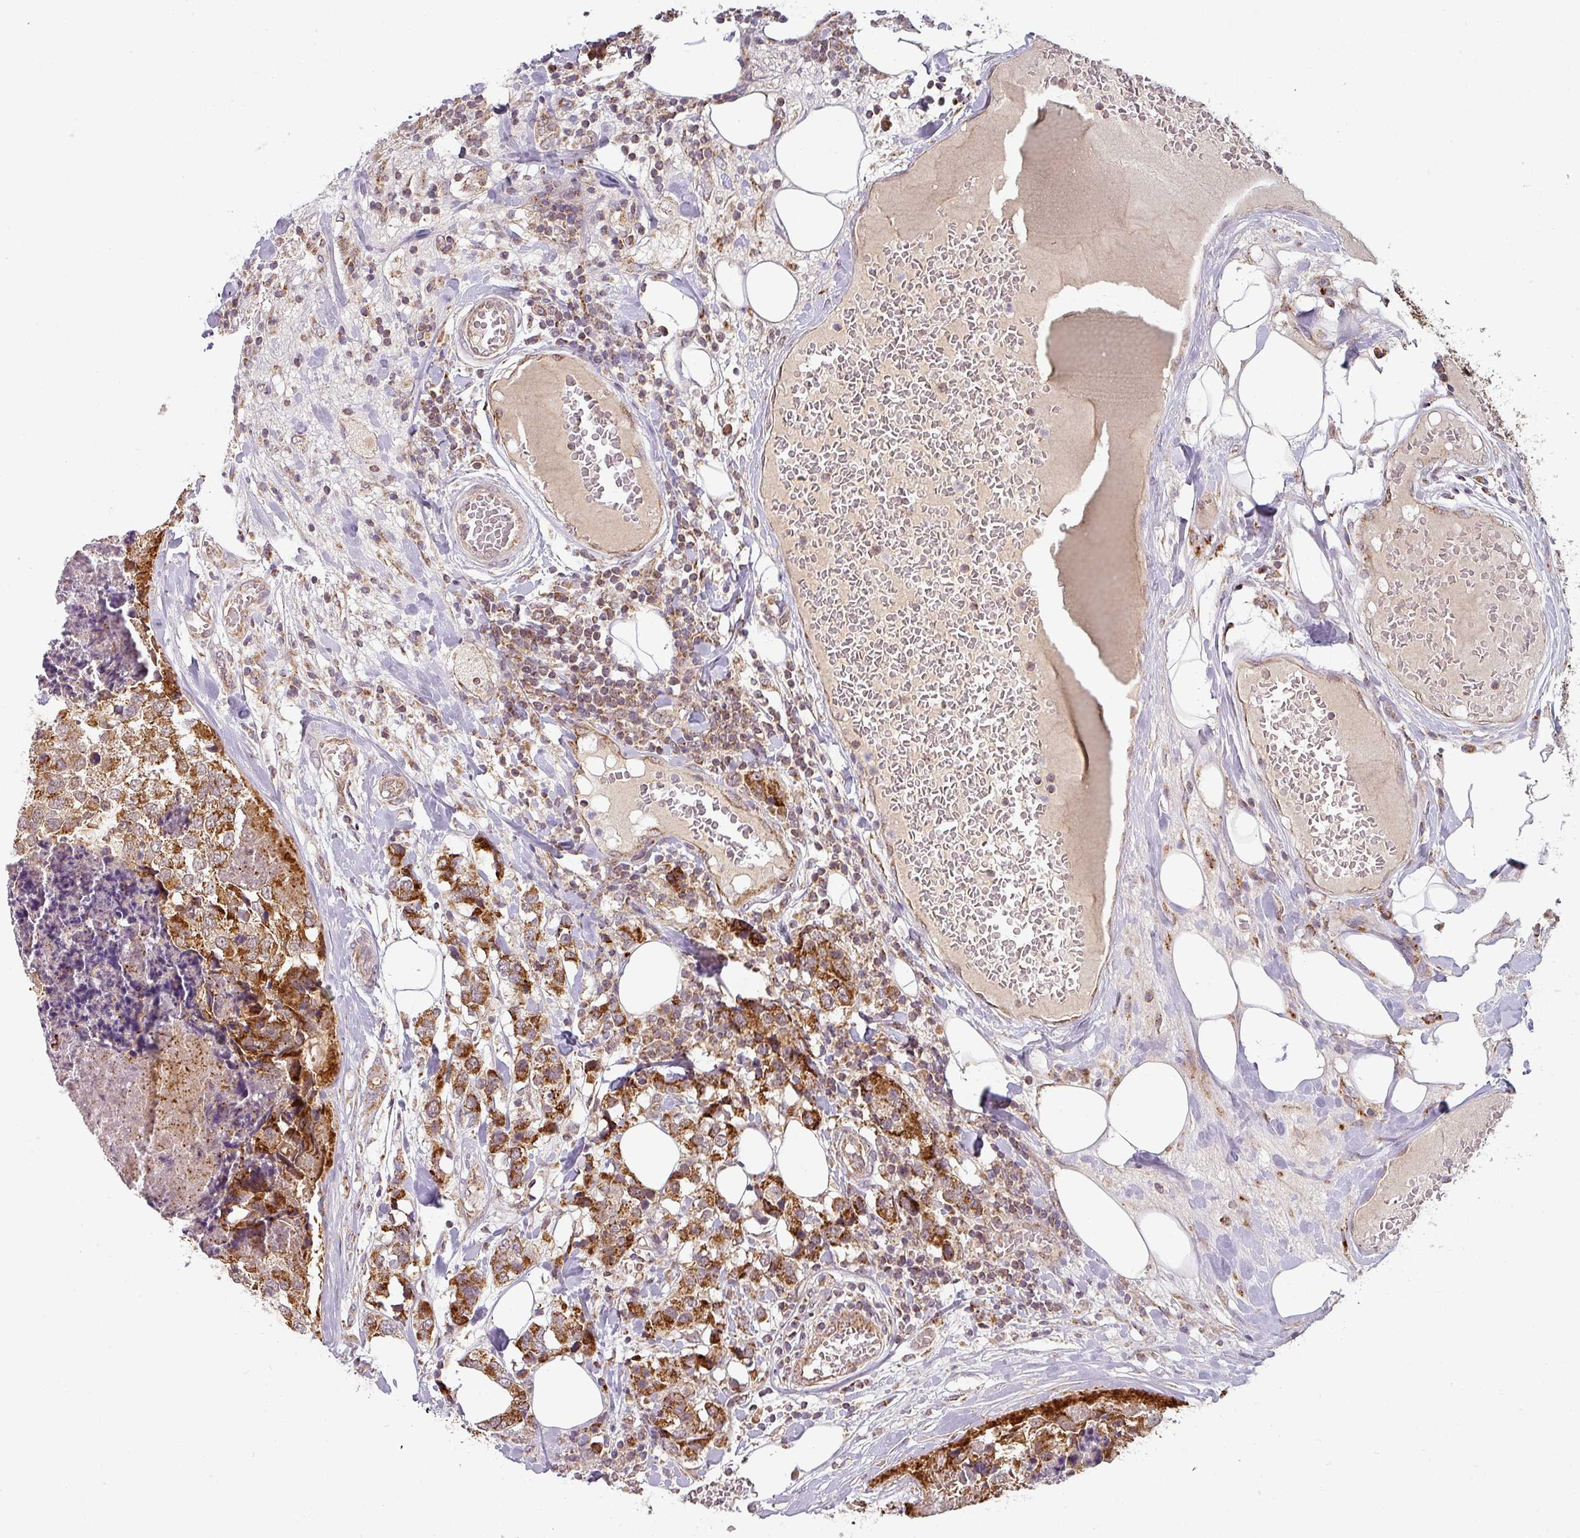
{"staining": {"intensity": "strong", "quantity": ">75%", "location": "cytoplasmic/membranous"}, "tissue": "breast cancer", "cell_type": "Tumor cells", "image_type": "cancer", "snomed": [{"axis": "morphology", "description": "Lobular carcinoma"}, {"axis": "topography", "description": "Breast"}], "caption": "A photomicrograph of human breast cancer stained for a protein shows strong cytoplasmic/membranous brown staining in tumor cells.", "gene": "MRPS16", "patient": {"sex": "female", "age": 59}}